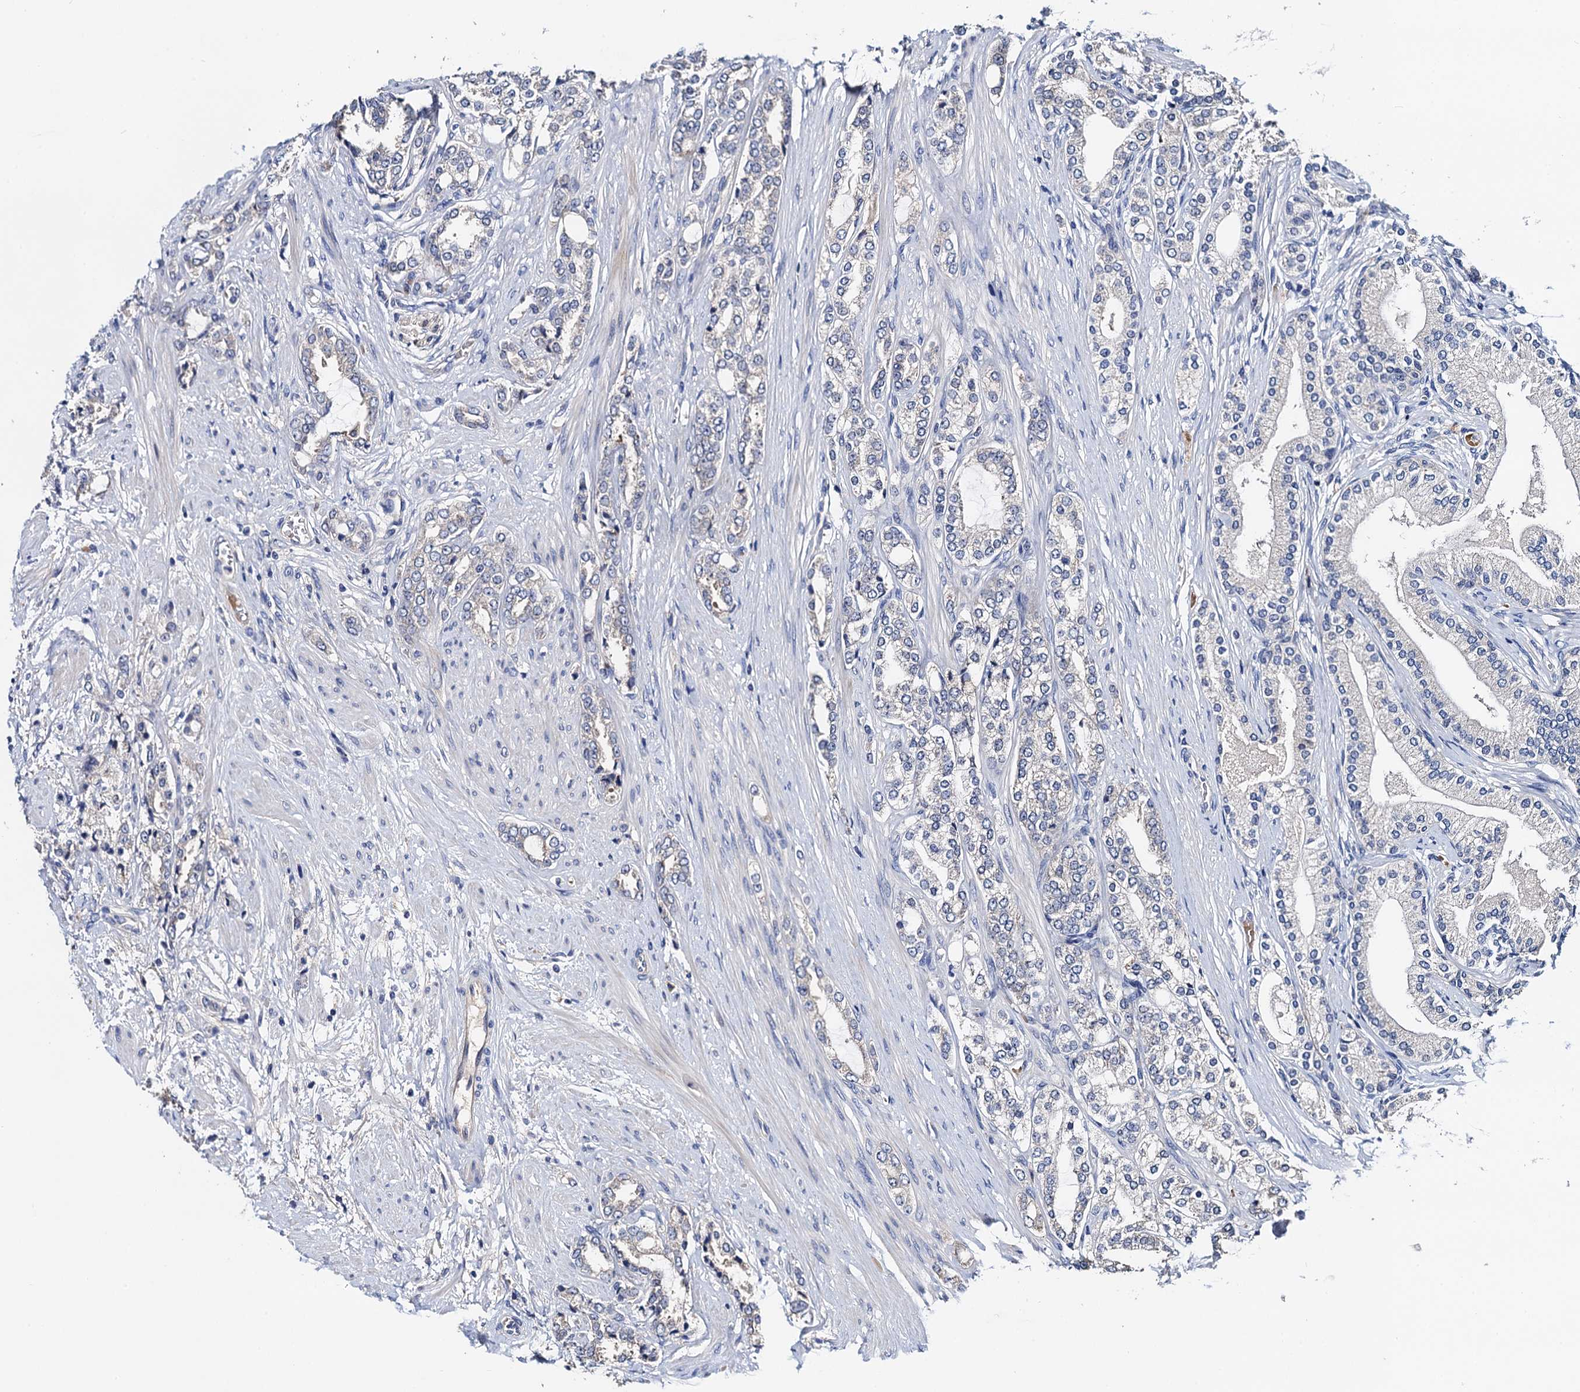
{"staining": {"intensity": "negative", "quantity": "none", "location": "none"}, "tissue": "prostate cancer", "cell_type": "Tumor cells", "image_type": "cancer", "snomed": [{"axis": "morphology", "description": "Adenocarcinoma, High grade"}, {"axis": "topography", "description": "Prostate"}], "caption": "This photomicrograph is of prostate adenocarcinoma (high-grade) stained with immunohistochemistry (IHC) to label a protein in brown with the nuclei are counter-stained blue. There is no staining in tumor cells. (DAB (3,3'-diaminobenzidine) immunohistochemistry (IHC) visualized using brightfield microscopy, high magnification).", "gene": "TRMT112", "patient": {"sex": "male", "age": 64}}